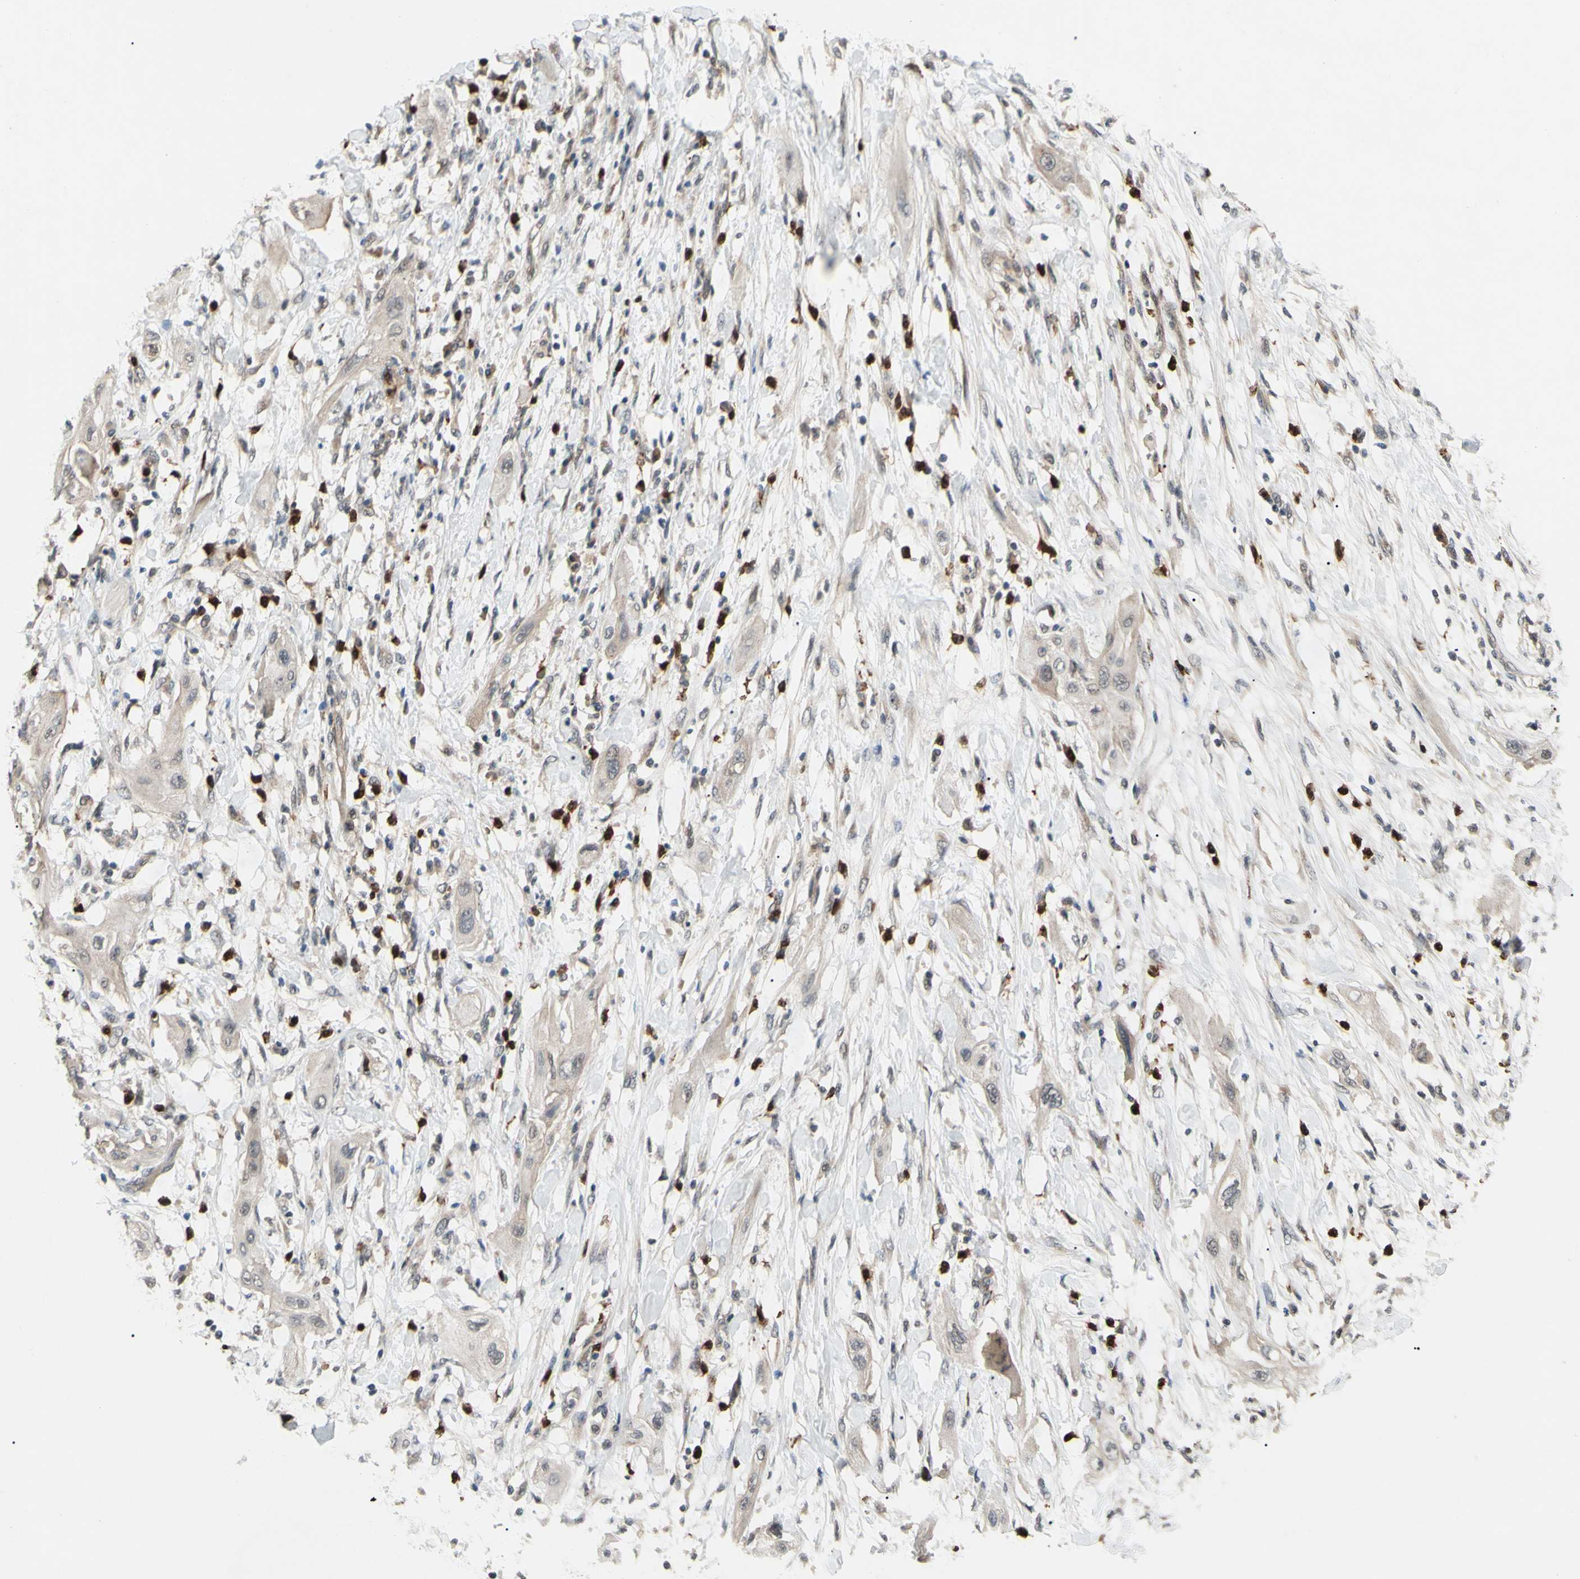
{"staining": {"intensity": "weak", "quantity": ">75%", "location": "cytoplasmic/membranous"}, "tissue": "lung cancer", "cell_type": "Tumor cells", "image_type": "cancer", "snomed": [{"axis": "morphology", "description": "Squamous cell carcinoma, NOS"}, {"axis": "topography", "description": "Lung"}], "caption": "Tumor cells show low levels of weak cytoplasmic/membranous expression in about >75% of cells in lung cancer (squamous cell carcinoma).", "gene": "ALK", "patient": {"sex": "female", "age": 47}}